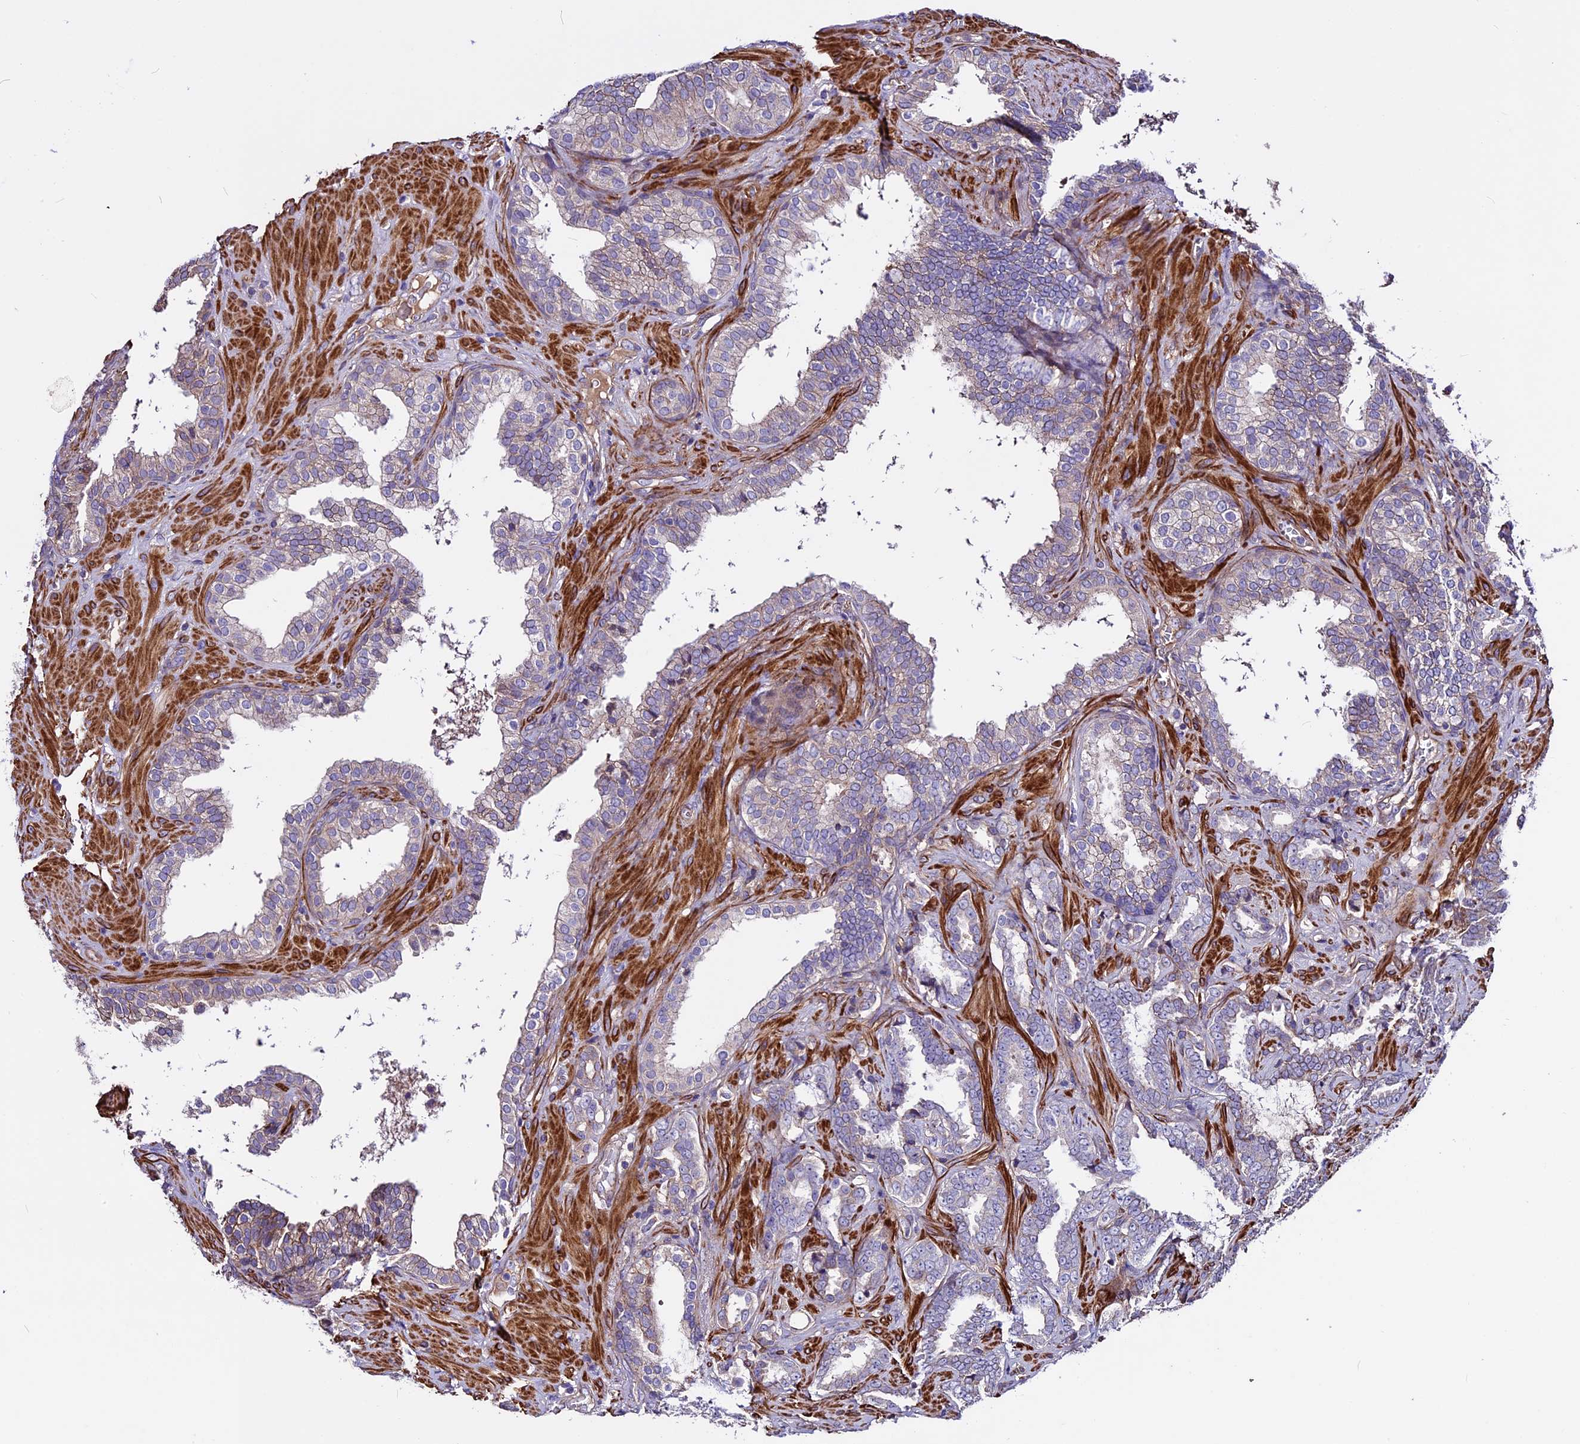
{"staining": {"intensity": "negative", "quantity": "none", "location": "none"}, "tissue": "prostate cancer", "cell_type": "Tumor cells", "image_type": "cancer", "snomed": [{"axis": "morphology", "description": "Adenocarcinoma, High grade"}, {"axis": "topography", "description": "Prostate and seminal vesicle, NOS"}], "caption": "An immunohistochemistry photomicrograph of prostate high-grade adenocarcinoma is shown. There is no staining in tumor cells of prostate high-grade adenocarcinoma.", "gene": "EVA1B", "patient": {"sex": "male", "age": 67}}